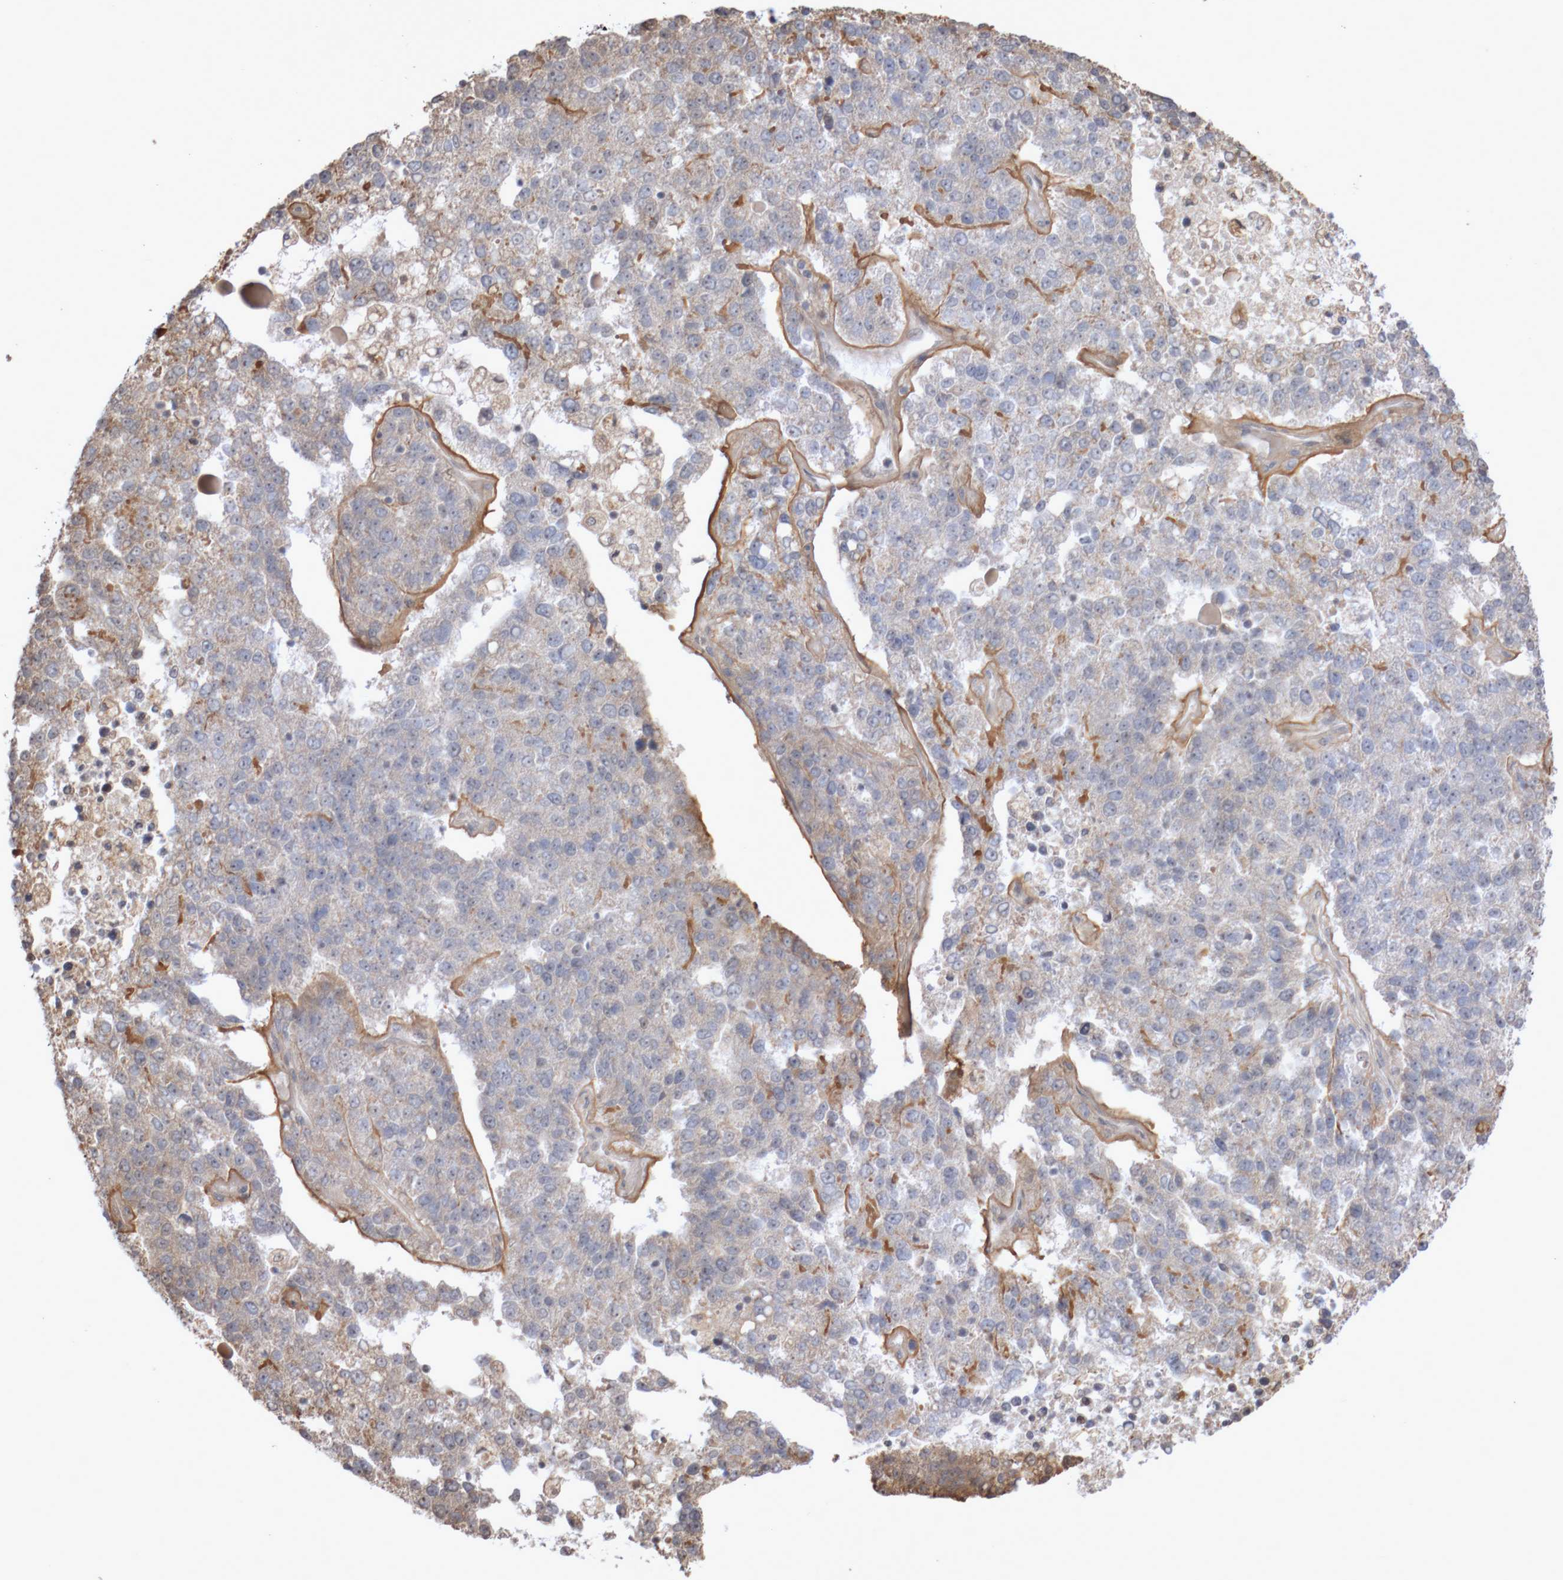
{"staining": {"intensity": "negative", "quantity": "none", "location": "none"}, "tissue": "pancreatic cancer", "cell_type": "Tumor cells", "image_type": "cancer", "snomed": [{"axis": "morphology", "description": "Adenocarcinoma, NOS"}, {"axis": "topography", "description": "Pancreas"}], "caption": "A high-resolution image shows immunohistochemistry staining of pancreatic cancer (adenocarcinoma), which reveals no significant positivity in tumor cells.", "gene": "DPH7", "patient": {"sex": "female", "age": 61}}